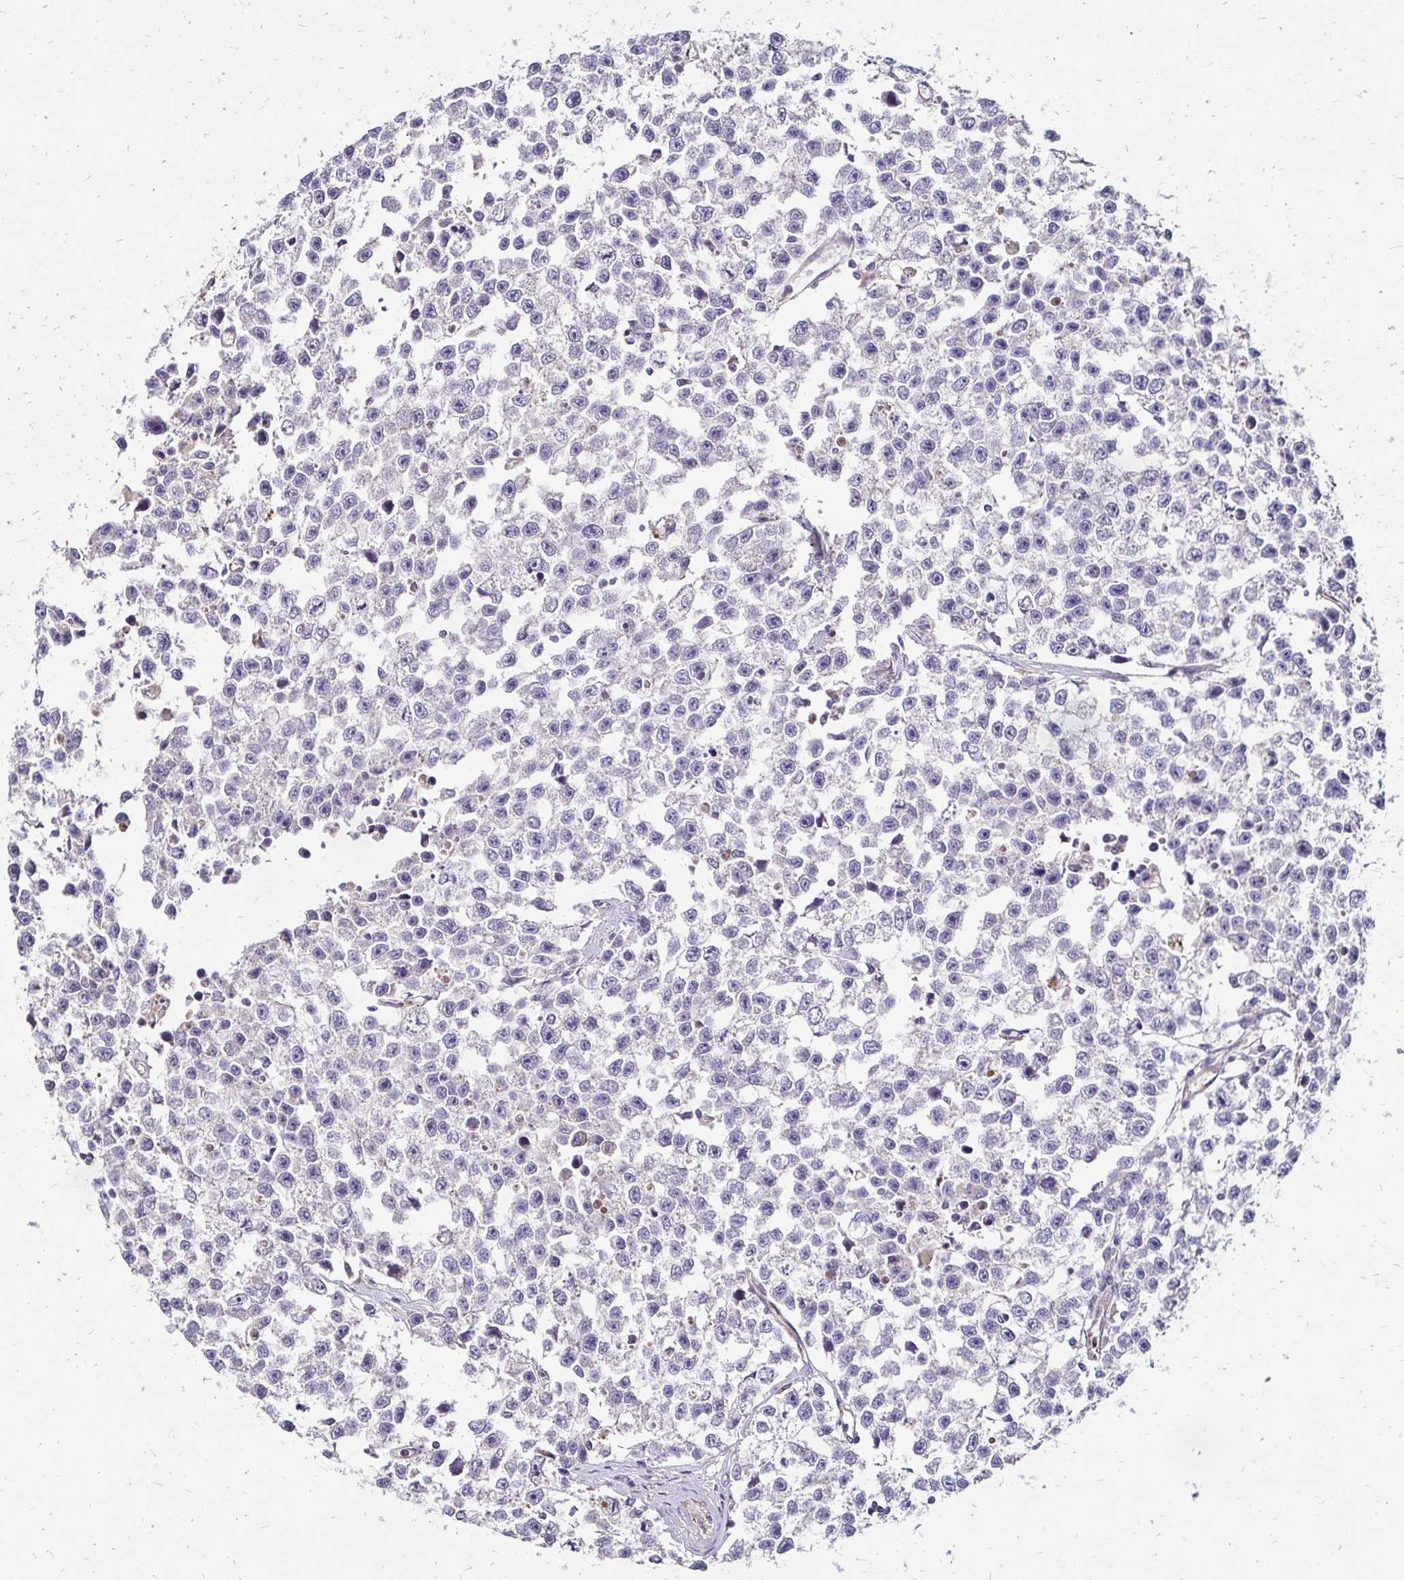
{"staining": {"intensity": "negative", "quantity": "none", "location": "none"}, "tissue": "testis cancer", "cell_type": "Tumor cells", "image_type": "cancer", "snomed": [{"axis": "morphology", "description": "Seminoma, NOS"}, {"axis": "topography", "description": "Testis"}], "caption": "This photomicrograph is of testis seminoma stained with IHC to label a protein in brown with the nuclei are counter-stained blue. There is no expression in tumor cells.", "gene": "IDUA", "patient": {"sex": "male", "age": 26}}